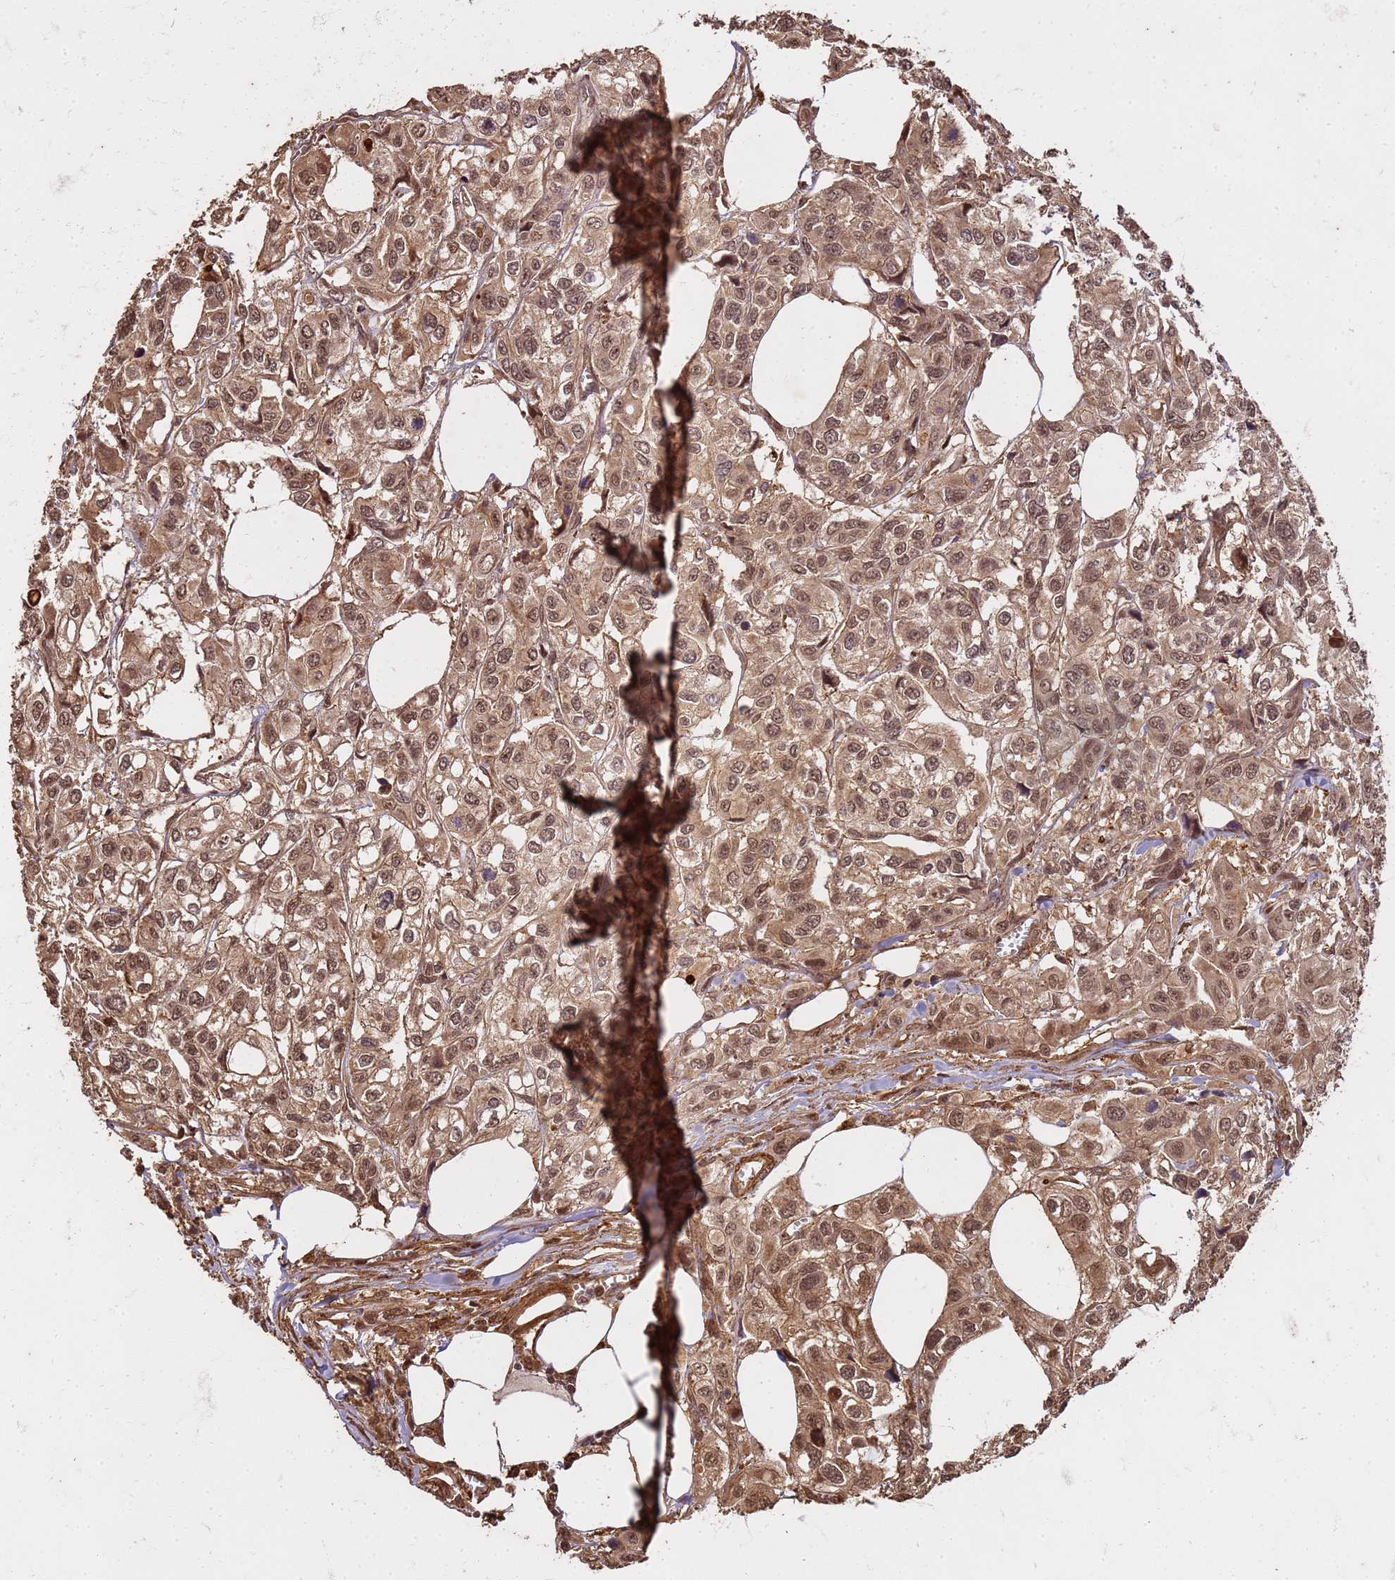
{"staining": {"intensity": "moderate", "quantity": ">75%", "location": "cytoplasmic/membranous,nuclear"}, "tissue": "urothelial cancer", "cell_type": "Tumor cells", "image_type": "cancer", "snomed": [{"axis": "morphology", "description": "Urothelial carcinoma, High grade"}, {"axis": "topography", "description": "Urinary bladder"}], "caption": "IHC micrograph of urothelial cancer stained for a protein (brown), which demonstrates medium levels of moderate cytoplasmic/membranous and nuclear positivity in approximately >75% of tumor cells.", "gene": "KIF26A", "patient": {"sex": "male", "age": 67}}